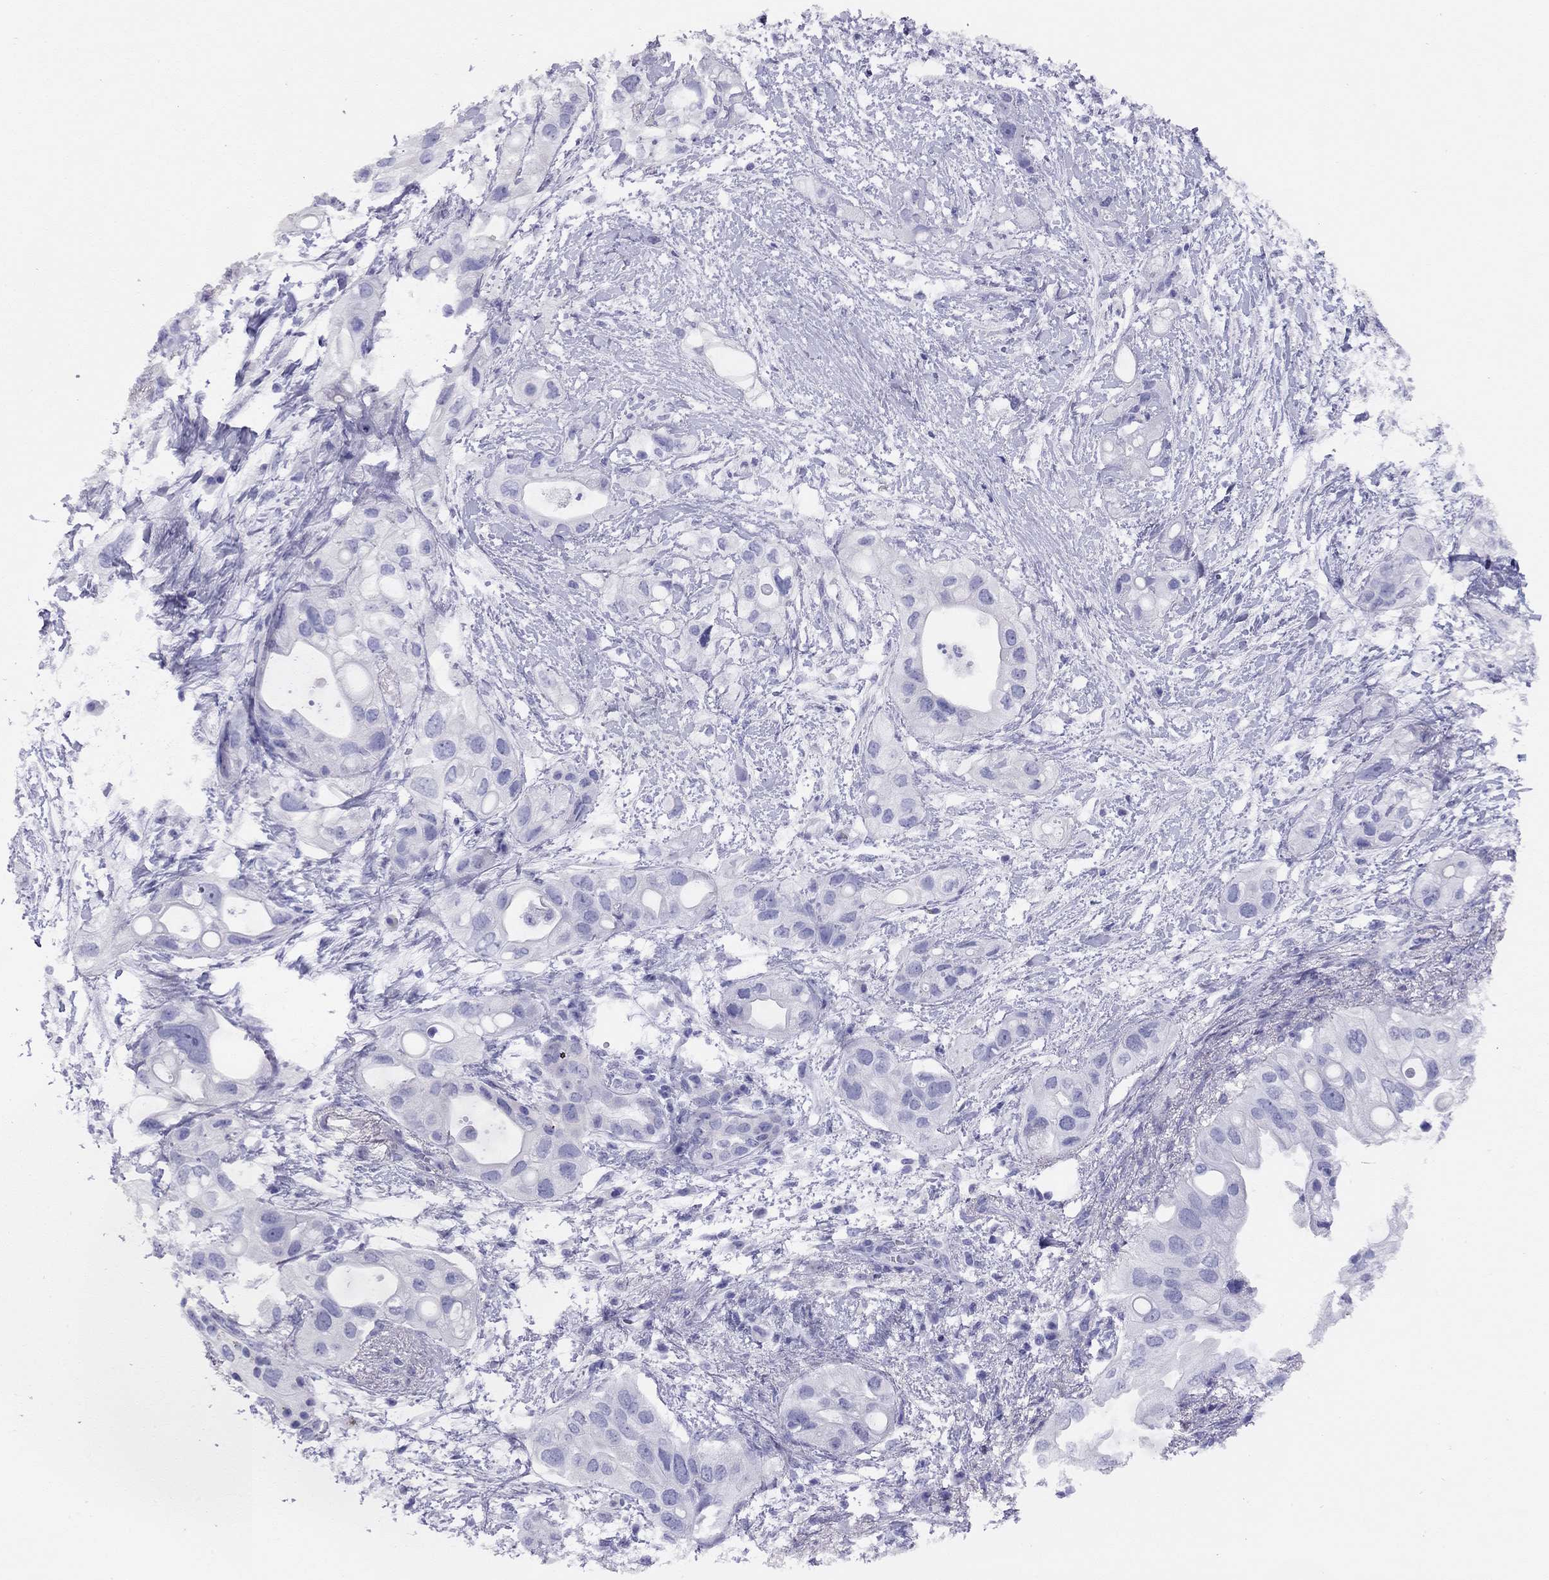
{"staining": {"intensity": "negative", "quantity": "none", "location": "none"}, "tissue": "pancreatic cancer", "cell_type": "Tumor cells", "image_type": "cancer", "snomed": [{"axis": "morphology", "description": "Adenocarcinoma, NOS"}, {"axis": "topography", "description": "Pancreas"}], "caption": "This is a histopathology image of IHC staining of pancreatic cancer (adenocarcinoma), which shows no expression in tumor cells.", "gene": "LRIT2", "patient": {"sex": "female", "age": 72}}